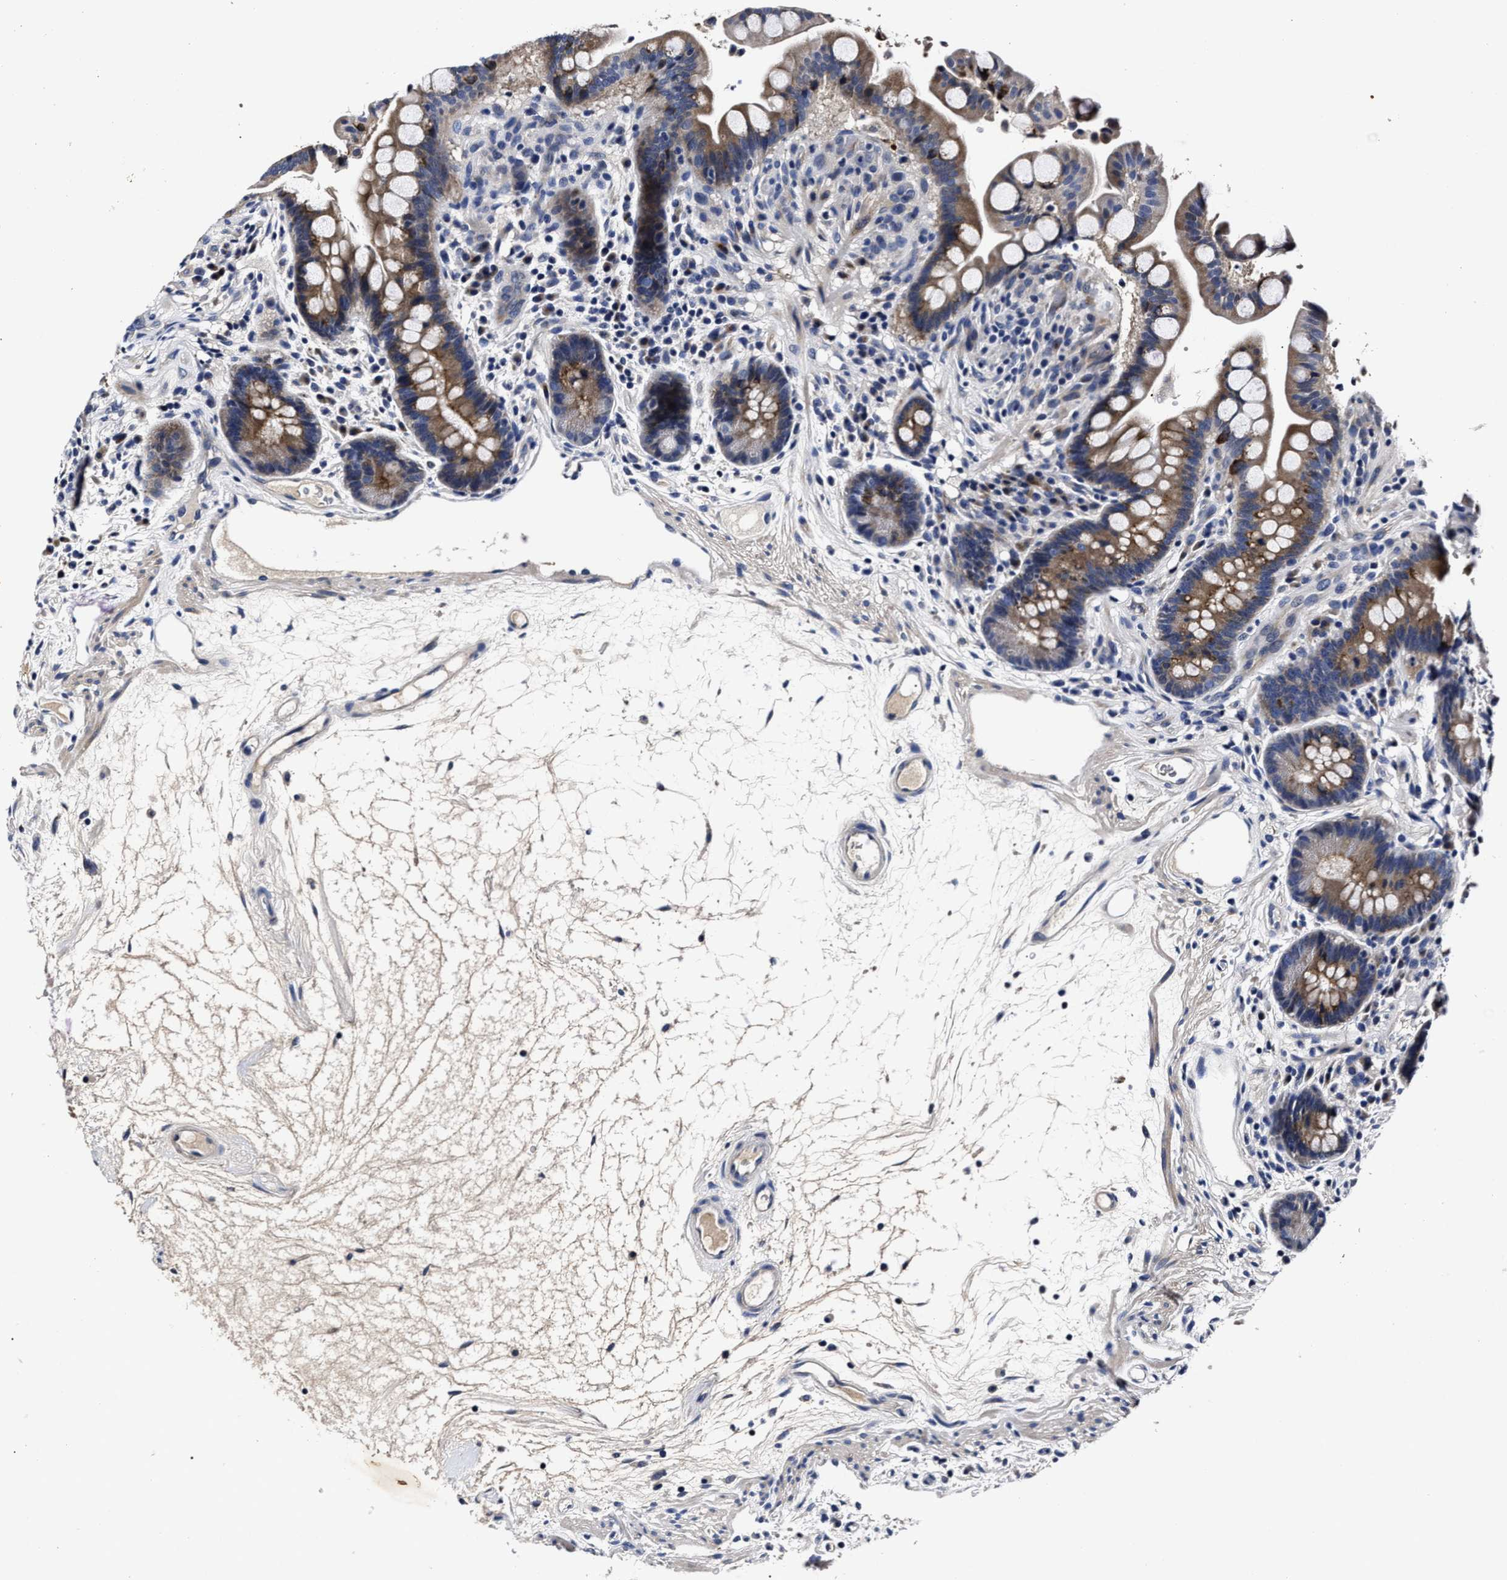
{"staining": {"intensity": "negative", "quantity": "none", "location": "none"}, "tissue": "colon", "cell_type": "Endothelial cells", "image_type": "normal", "snomed": [{"axis": "morphology", "description": "Normal tissue, NOS"}, {"axis": "topography", "description": "Colon"}], "caption": "Immunohistochemistry (IHC) of benign colon shows no staining in endothelial cells. (Stains: DAB immunohistochemistry with hematoxylin counter stain, Microscopy: brightfield microscopy at high magnification).", "gene": "OLFML2A", "patient": {"sex": "male", "age": 73}}